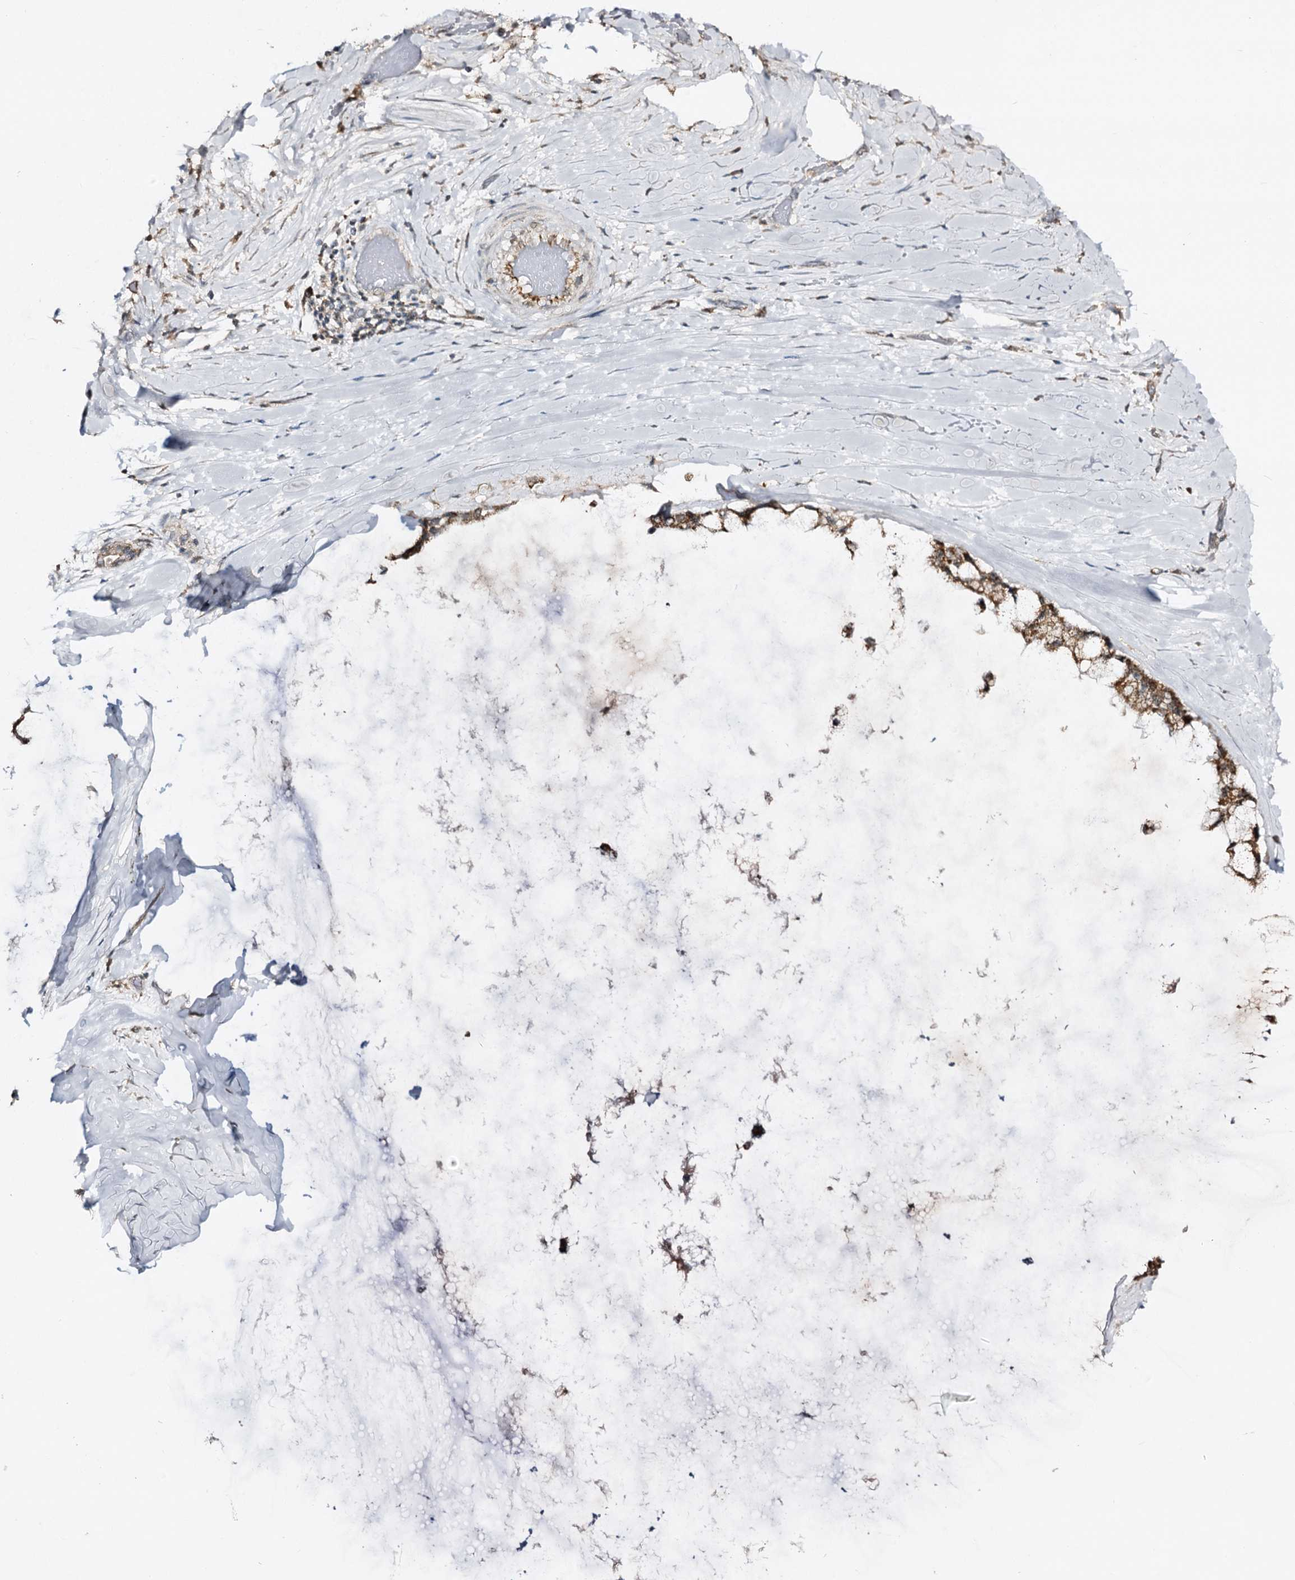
{"staining": {"intensity": "moderate", "quantity": ">75%", "location": "cytoplasmic/membranous"}, "tissue": "ovarian cancer", "cell_type": "Tumor cells", "image_type": "cancer", "snomed": [{"axis": "morphology", "description": "Cystadenocarcinoma, mucinous, NOS"}, {"axis": "topography", "description": "Ovary"}], "caption": "Ovarian cancer (mucinous cystadenocarcinoma) stained with a brown dye demonstrates moderate cytoplasmic/membranous positive positivity in about >75% of tumor cells.", "gene": "CBR4", "patient": {"sex": "female", "age": 39}}